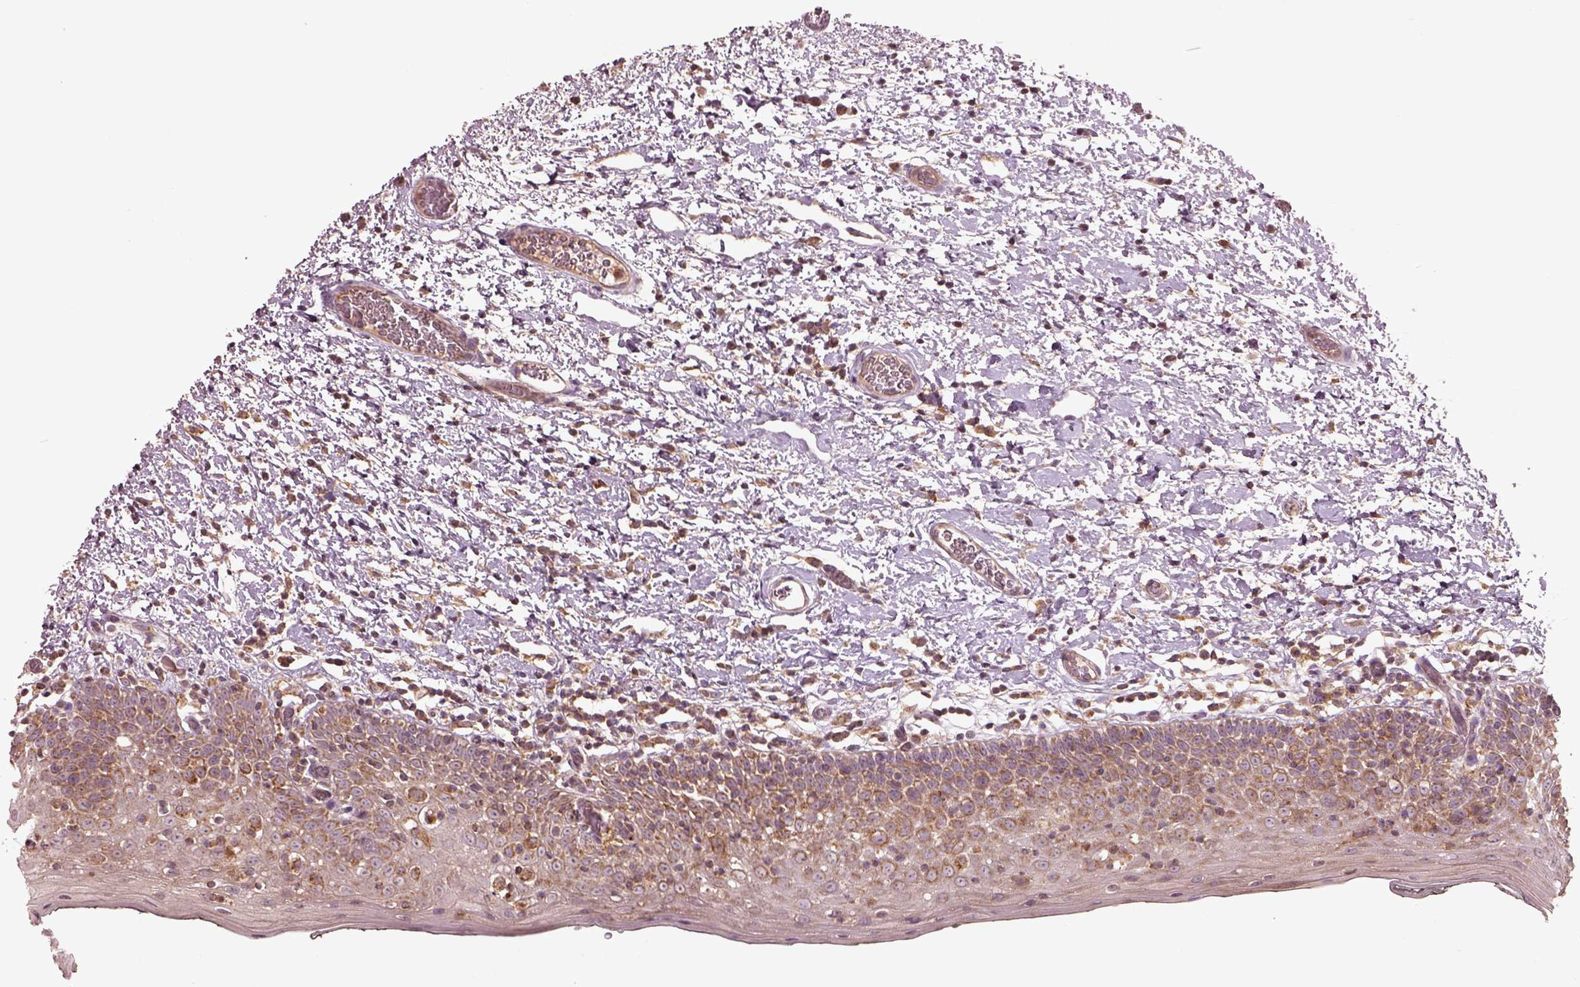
{"staining": {"intensity": "moderate", "quantity": ">75%", "location": "cytoplasmic/membranous"}, "tissue": "oral mucosa", "cell_type": "Squamous epithelial cells", "image_type": "normal", "snomed": [{"axis": "morphology", "description": "Normal tissue, NOS"}, {"axis": "morphology", "description": "Squamous cell carcinoma, NOS"}, {"axis": "topography", "description": "Oral tissue"}, {"axis": "topography", "description": "Head-Neck"}], "caption": "Approximately >75% of squamous epithelial cells in unremarkable human oral mucosa exhibit moderate cytoplasmic/membranous protein positivity as visualized by brown immunohistochemical staining.", "gene": "SLC25A31", "patient": {"sex": "male", "age": 69}}